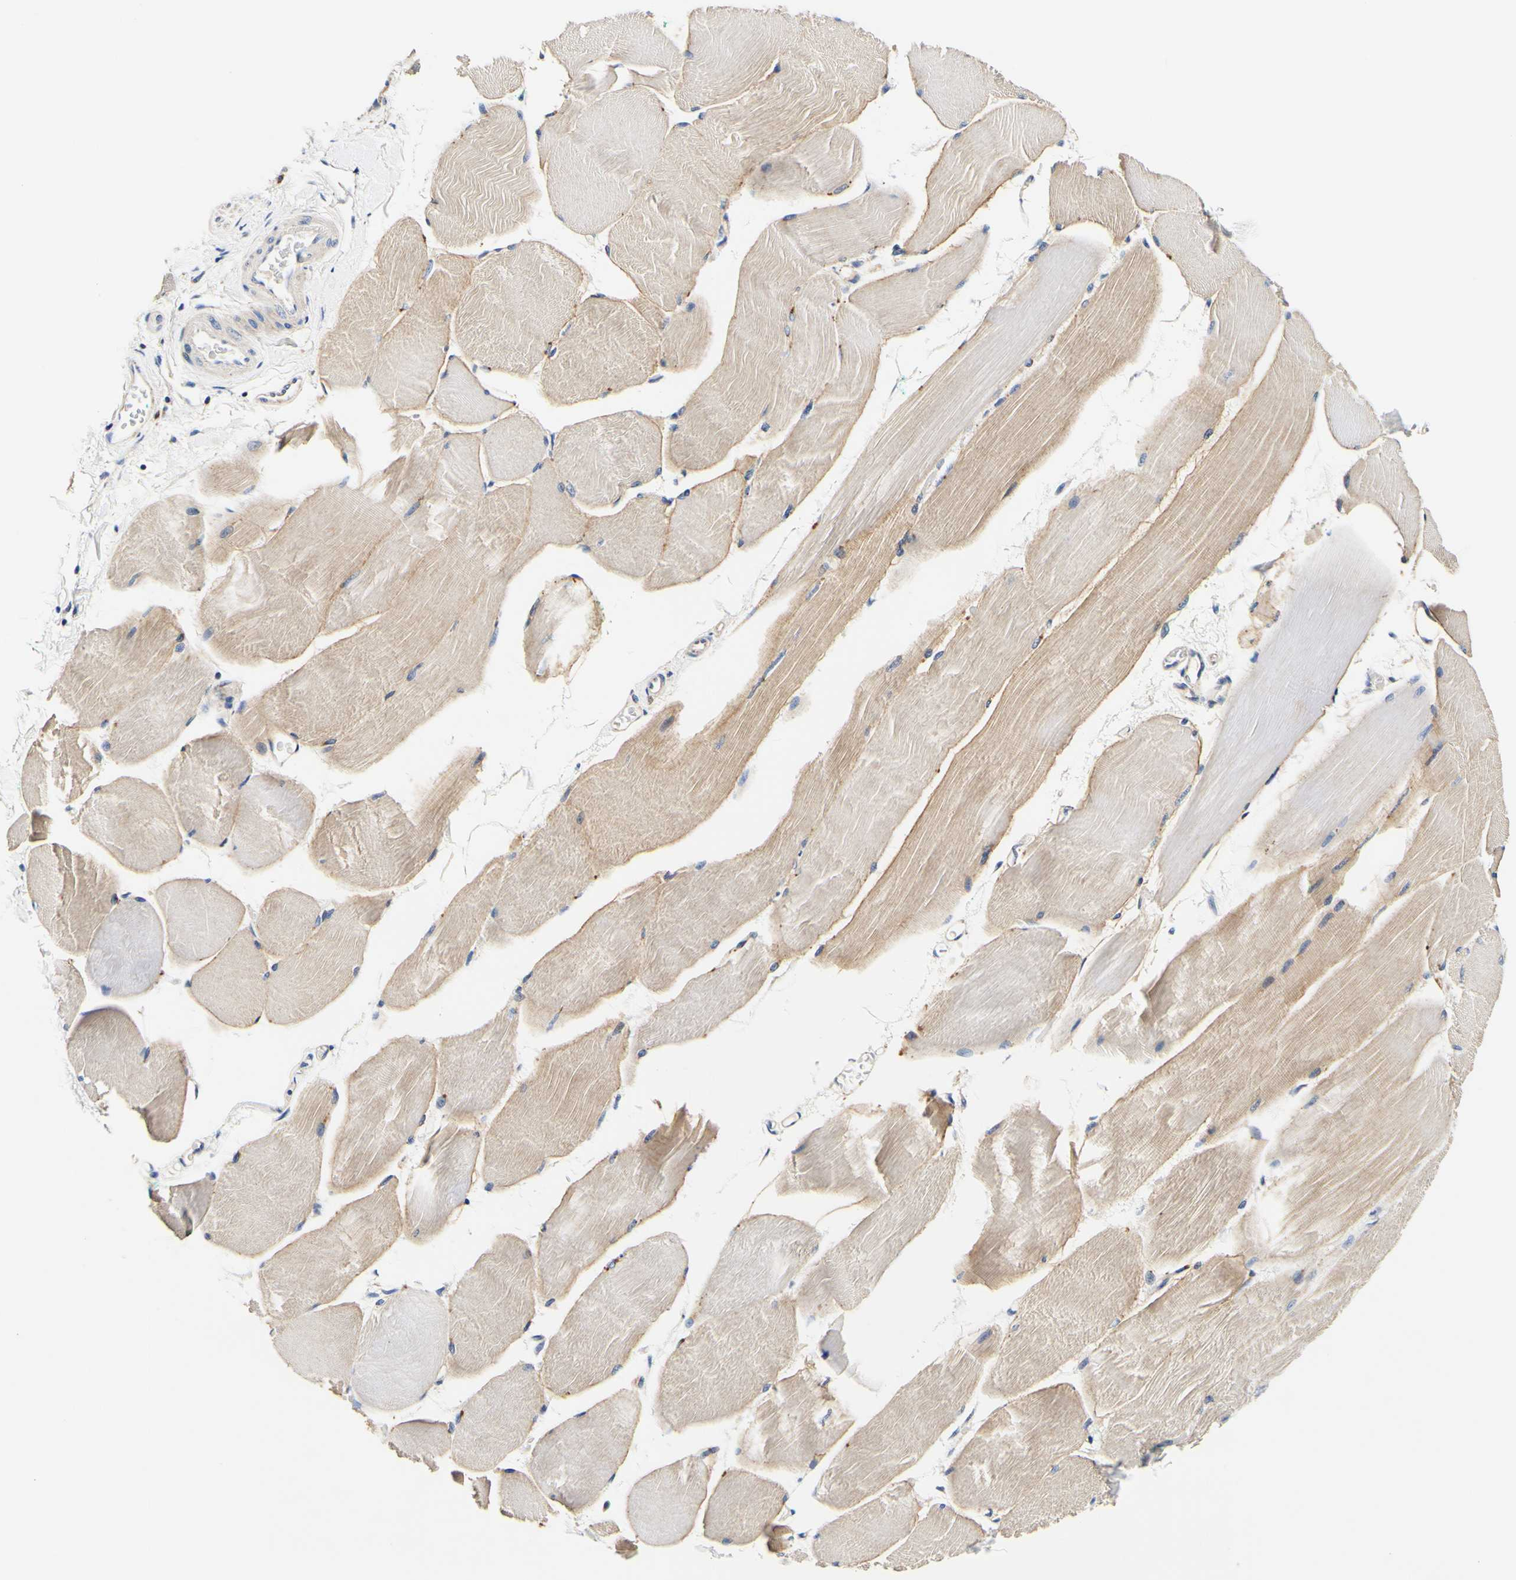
{"staining": {"intensity": "weak", "quantity": ">75%", "location": "cytoplasmic/membranous"}, "tissue": "skeletal muscle", "cell_type": "Myocytes", "image_type": "normal", "snomed": [{"axis": "morphology", "description": "Normal tissue, NOS"}, {"axis": "morphology", "description": "Squamous cell carcinoma, NOS"}, {"axis": "topography", "description": "Skeletal muscle"}], "caption": "IHC histopathology image of unremarkable human skeletal muscle stained for a protein (brown), which reveals low levels of weak cytoplasmic/membranous expression in about >75% of myocytes.", "gene": "CAMK4", "patient": {"sex": "male", "age": 51}}